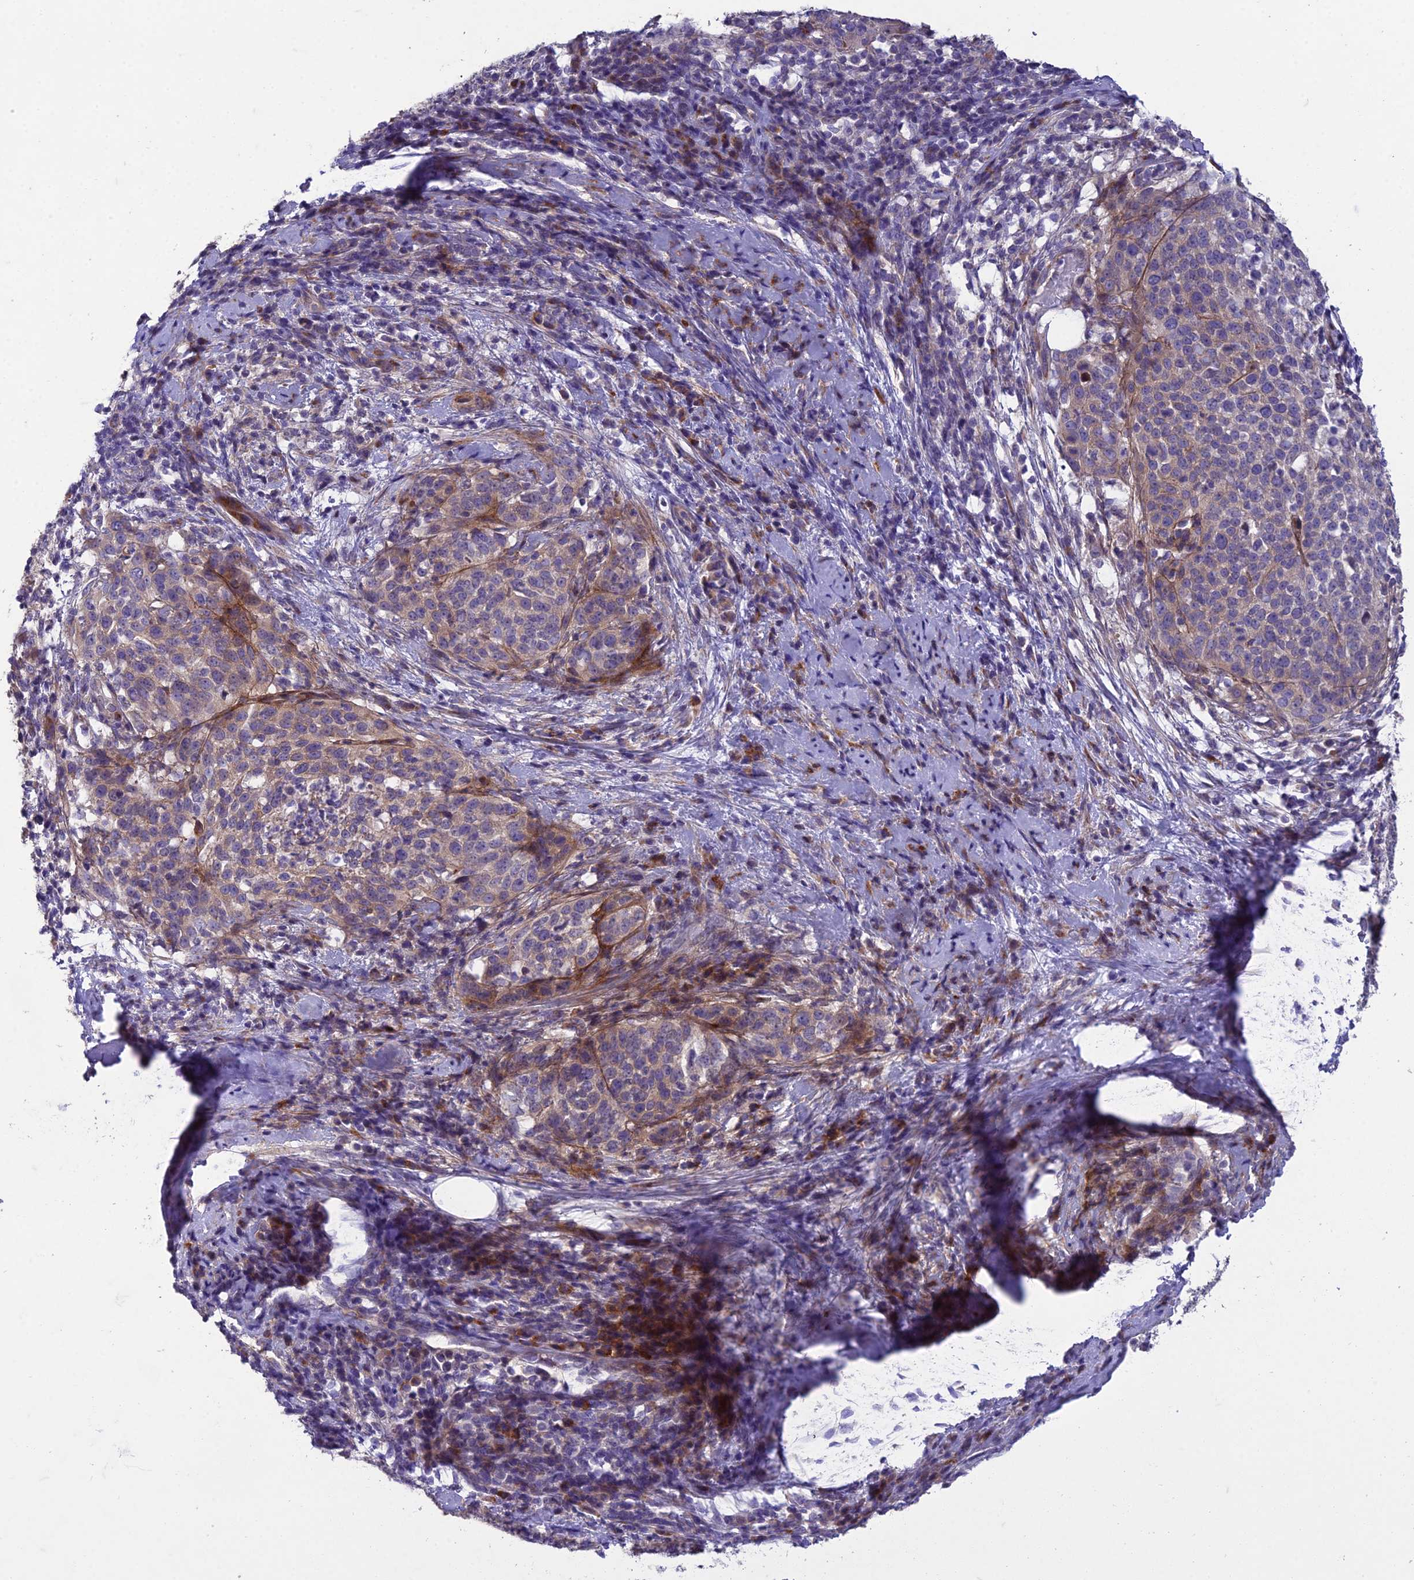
{"staining": {"intensity": "weak", "quantity": "<25%", "location": "cytoplasmic/membranous"}, "tissue": "cervical cancer", "cell_type": "Tumor cells", "image_type": "cancer", "snomed": [{"axis": "morphology", "description": "Squamous cell carcinoma, NOS"}, {"axis": "topography", "description": "Cervix"}], "caption": "Immunohistochemical staining of cervical cancer (squamous cell carcinoma) demonstrates no significant staining in tumor cells.", "gene": "ADIPOR2", "patient": {"sex": "female", "age": 57}}